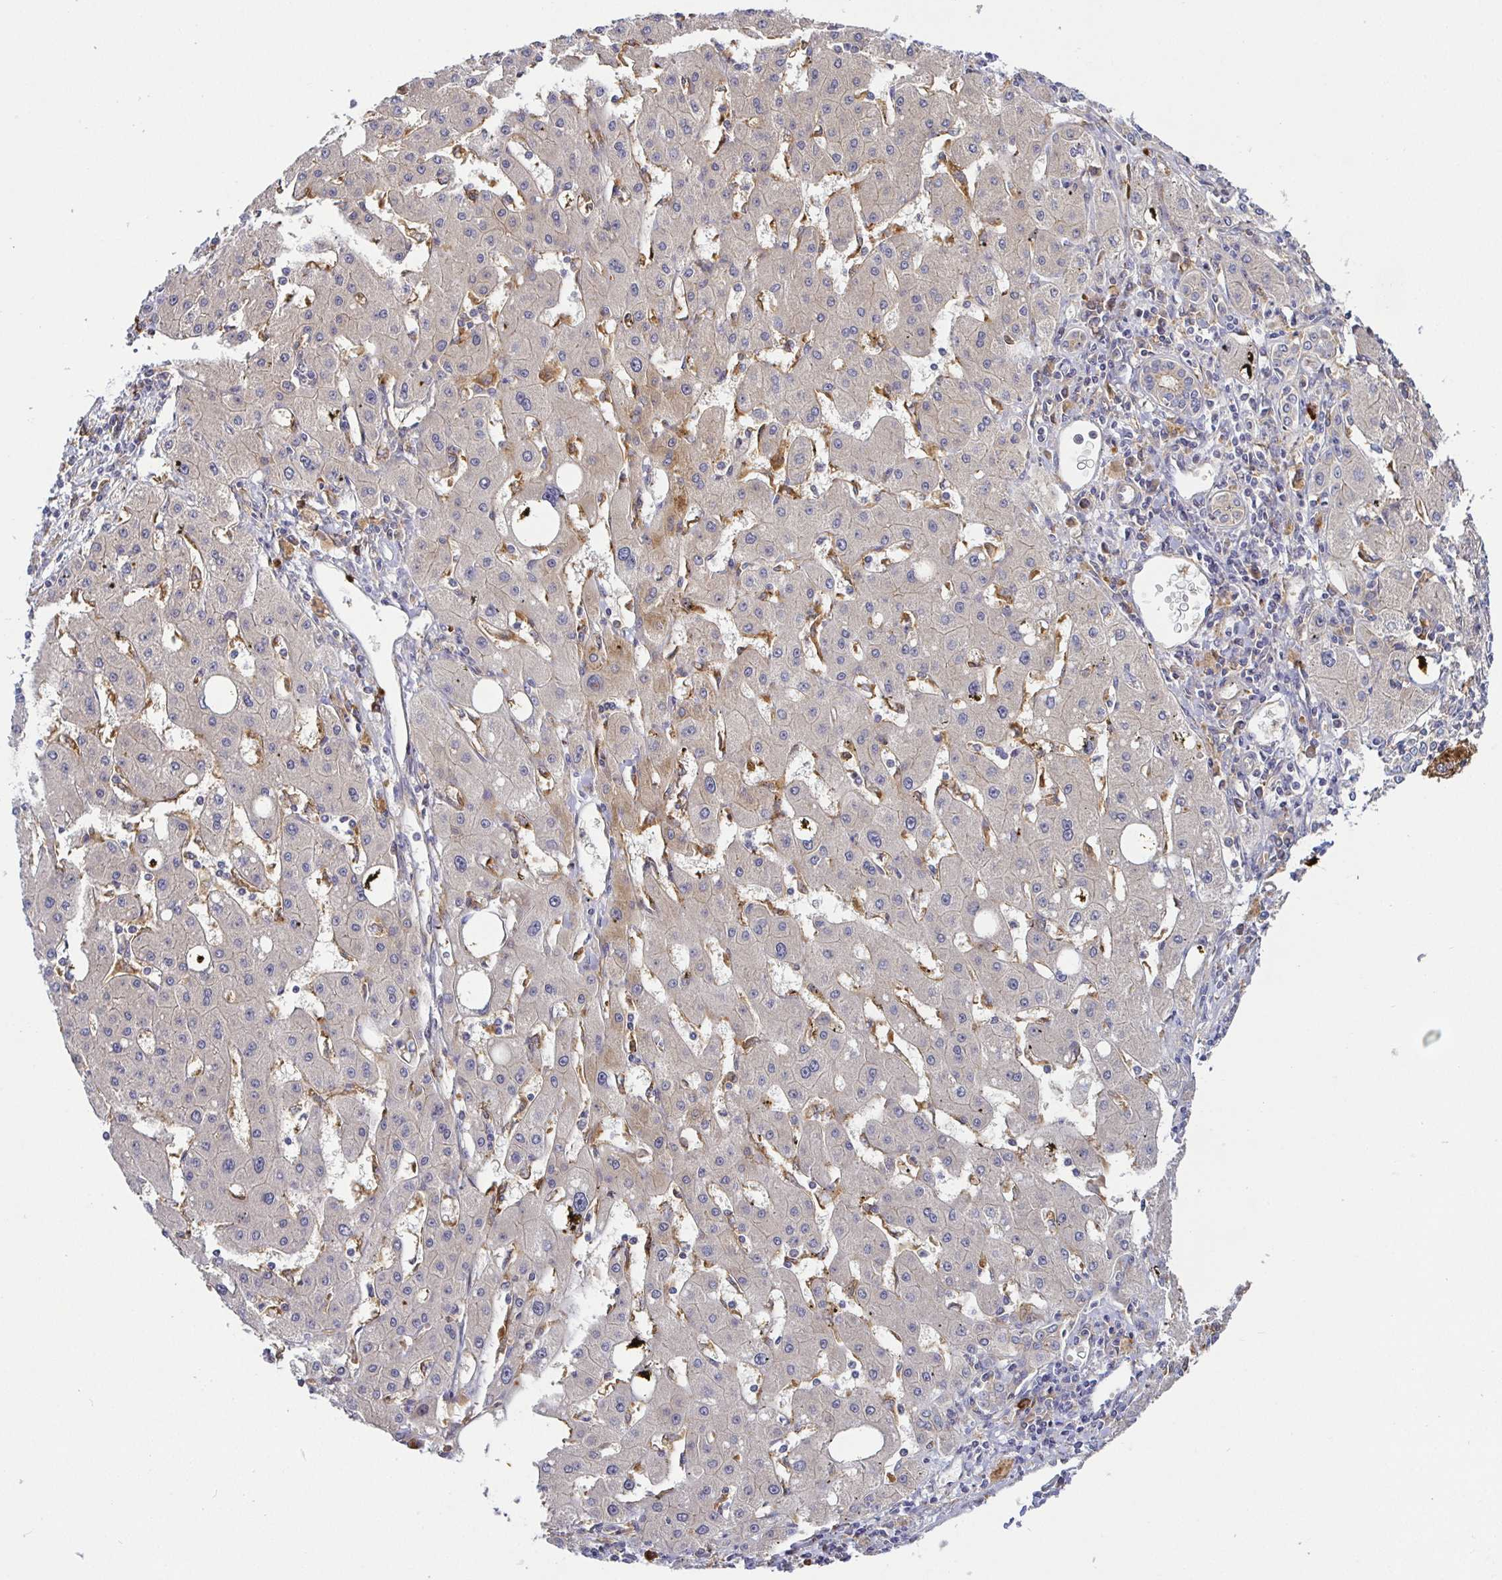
{"staining": {"intensity": "weak", "quantity": "<25%", "location": "cytoplasmic/membranous"}, "tissue": "liver cancer", "cell_type": "Tumor cells", "image_type": "cancer", "snomed": [{"axis": "morphology", "description": "Carcinoma, Hepatocellular, NOS"}, {"axis": "topography", "description": "Liver"}], "caption": "Image shows no protein positivity in tumor cells of hepatocellular carcinoma (liver) tissue.", "gene": "SNX8", "patient": {"sex": "male", "age": 72}}